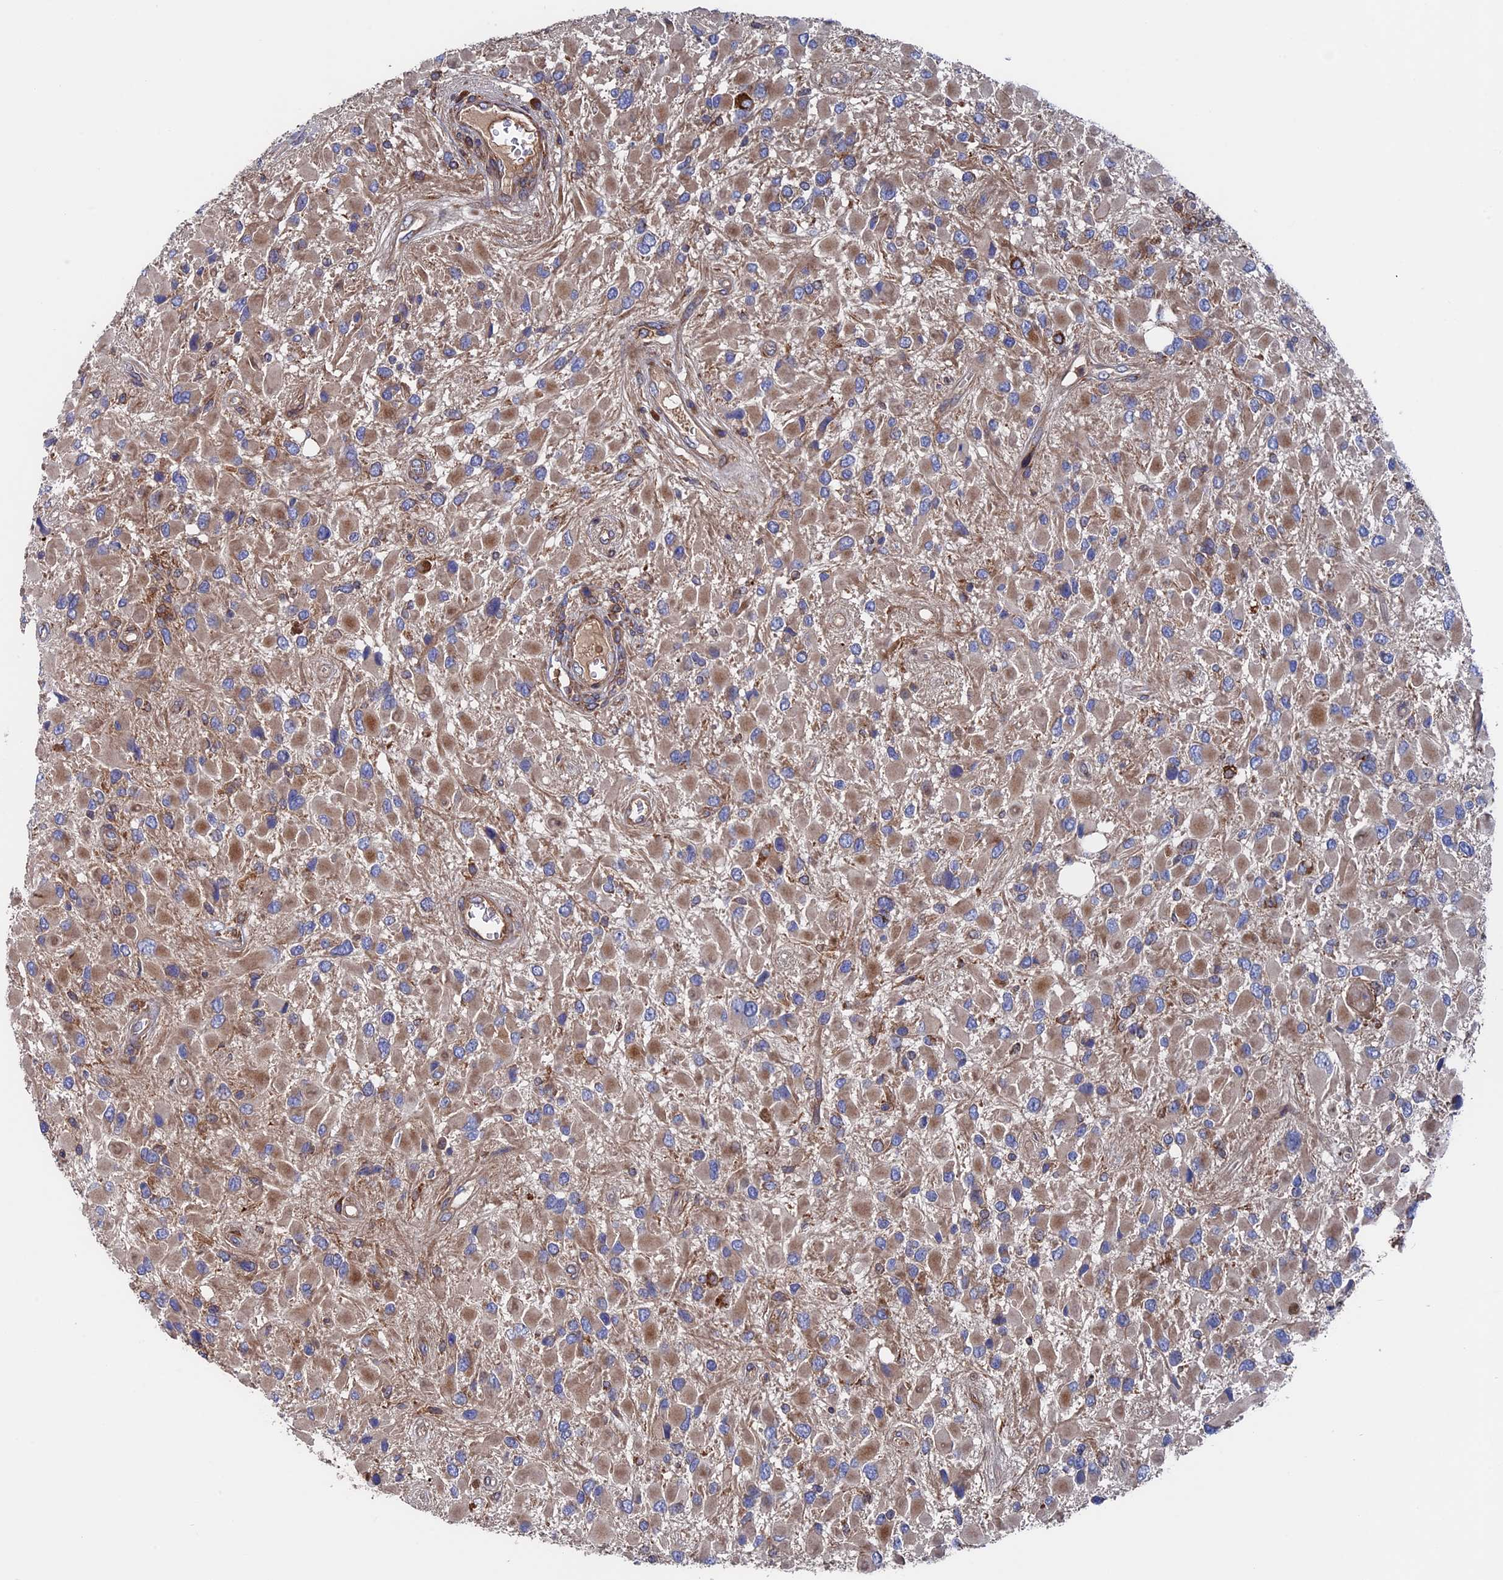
{"staining": {"intensity": "moderate", "quantity": "25%-75%", "location": "cytoplasmic/membranous"}, "tissue": "glioma", "cell_type": "Tumor cells", "image_type": "cancer", "snomed": [{"axis": "morphology", "description": "Glioma, malignant, High grade"}, {"axis": "topography", "description": "Brain"}], "caption": "Tumor cells show medium levels of moderate cytoplasmic/membranous staining in about 25%-75% of cells in glioma.", "gene": "DNAJC3", "patient": {"sex": "male", "age": 53}}